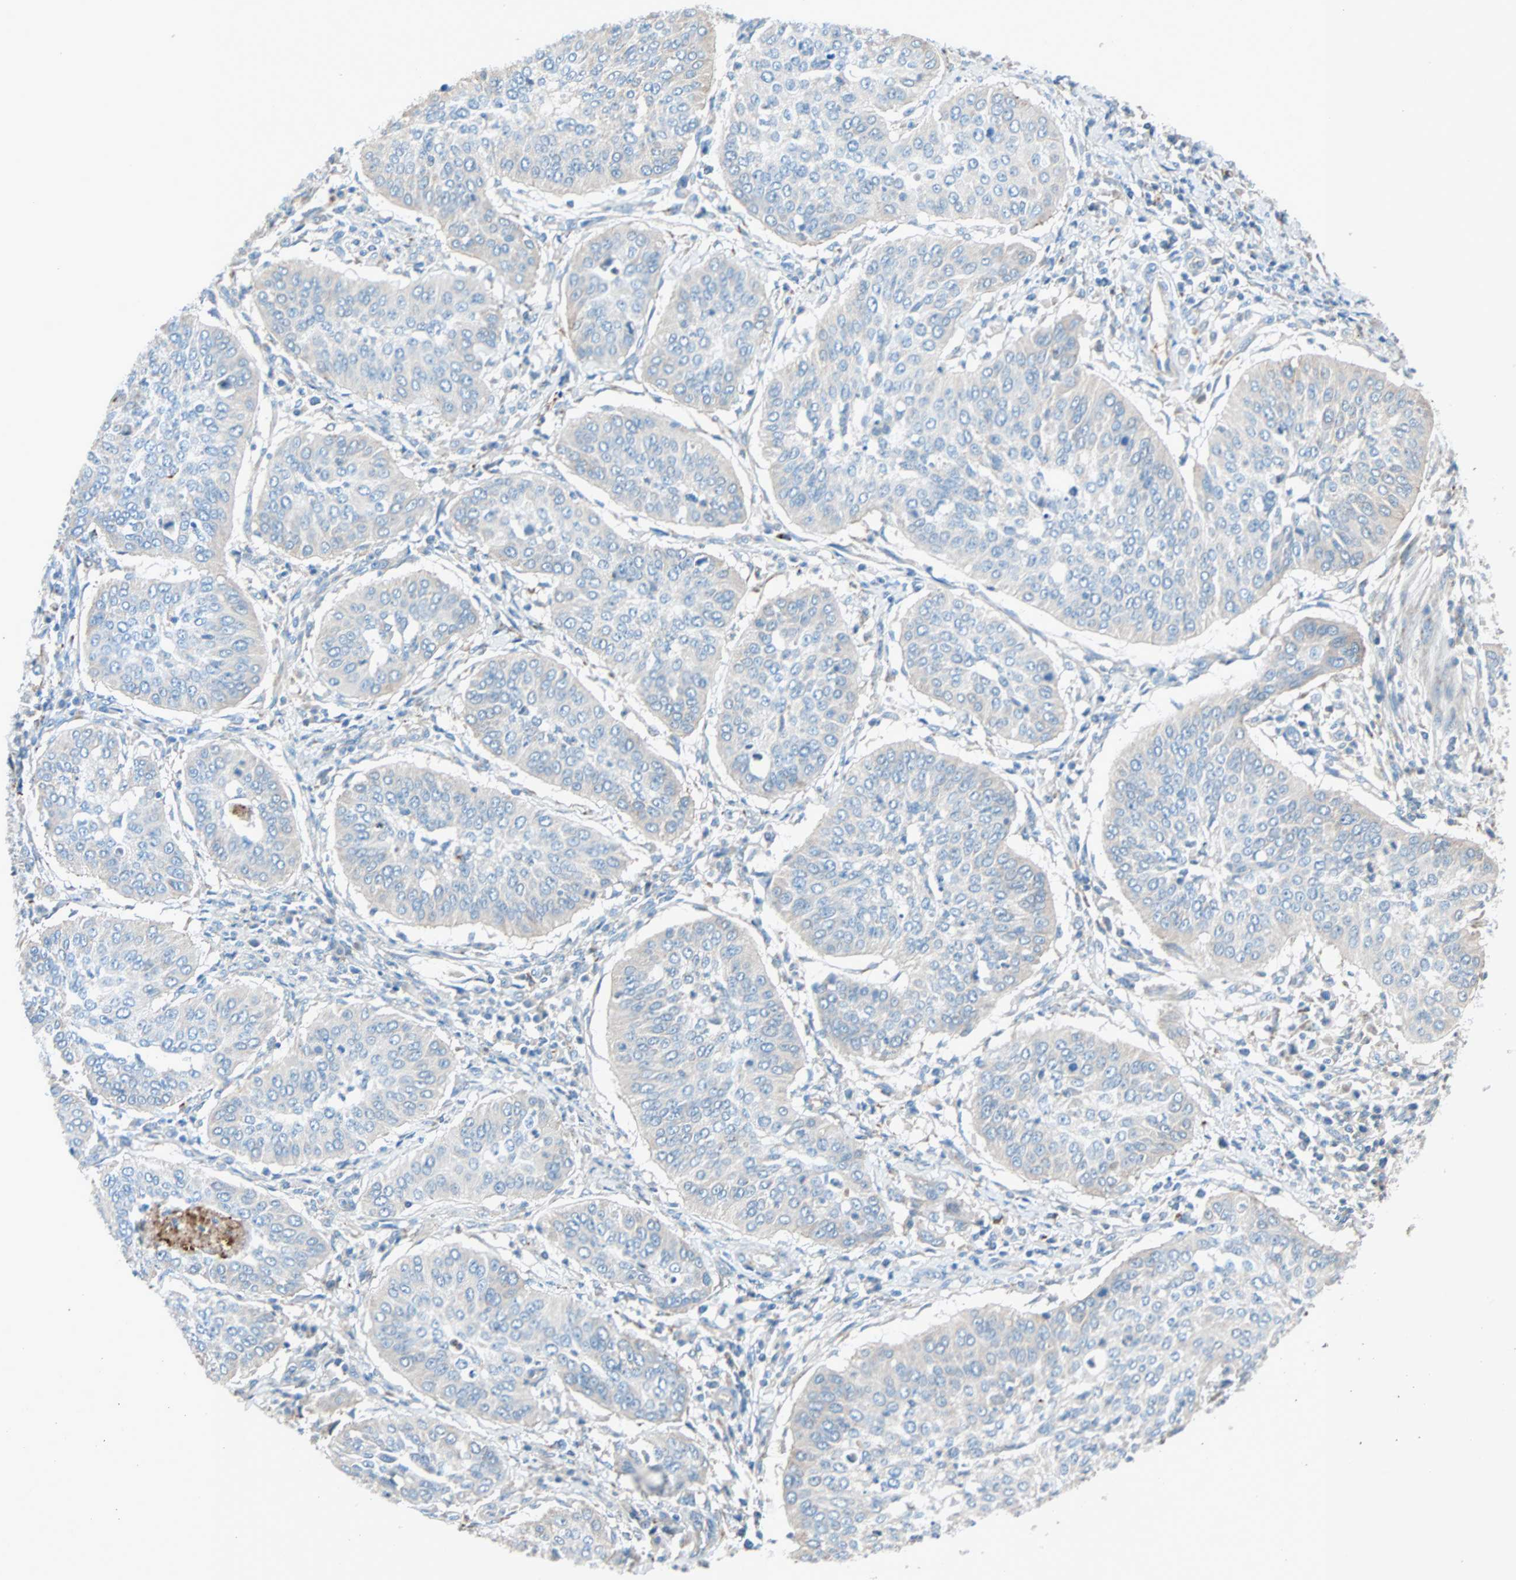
{"staining": {"intensity": "weak", "quantity": ">75%", "location": "cytoplasmic/membranous"}, "tissue": "cervical cancer", "cell_type": "Tumor cells", "image_type": "cancer", "snomed": [{"axis": "morphology", "description": "Normal tissue, NOS"}, {"axis": "morphology", "description": "Squamous cell carcinoma, NOS"}, {"axis": "topography", "description": "Cervix"}], "caption": "DAB (3,3'-diaminobenzidine) immunohistochemical staining of cervical cancer (squamous cell carcinoma) exhibits weak cytoplasmic/membranous protein positivity in approximately >75% of tumor cells.", "gene": "LY6G6F", "patient": {"sex": "female", "age": 39}}